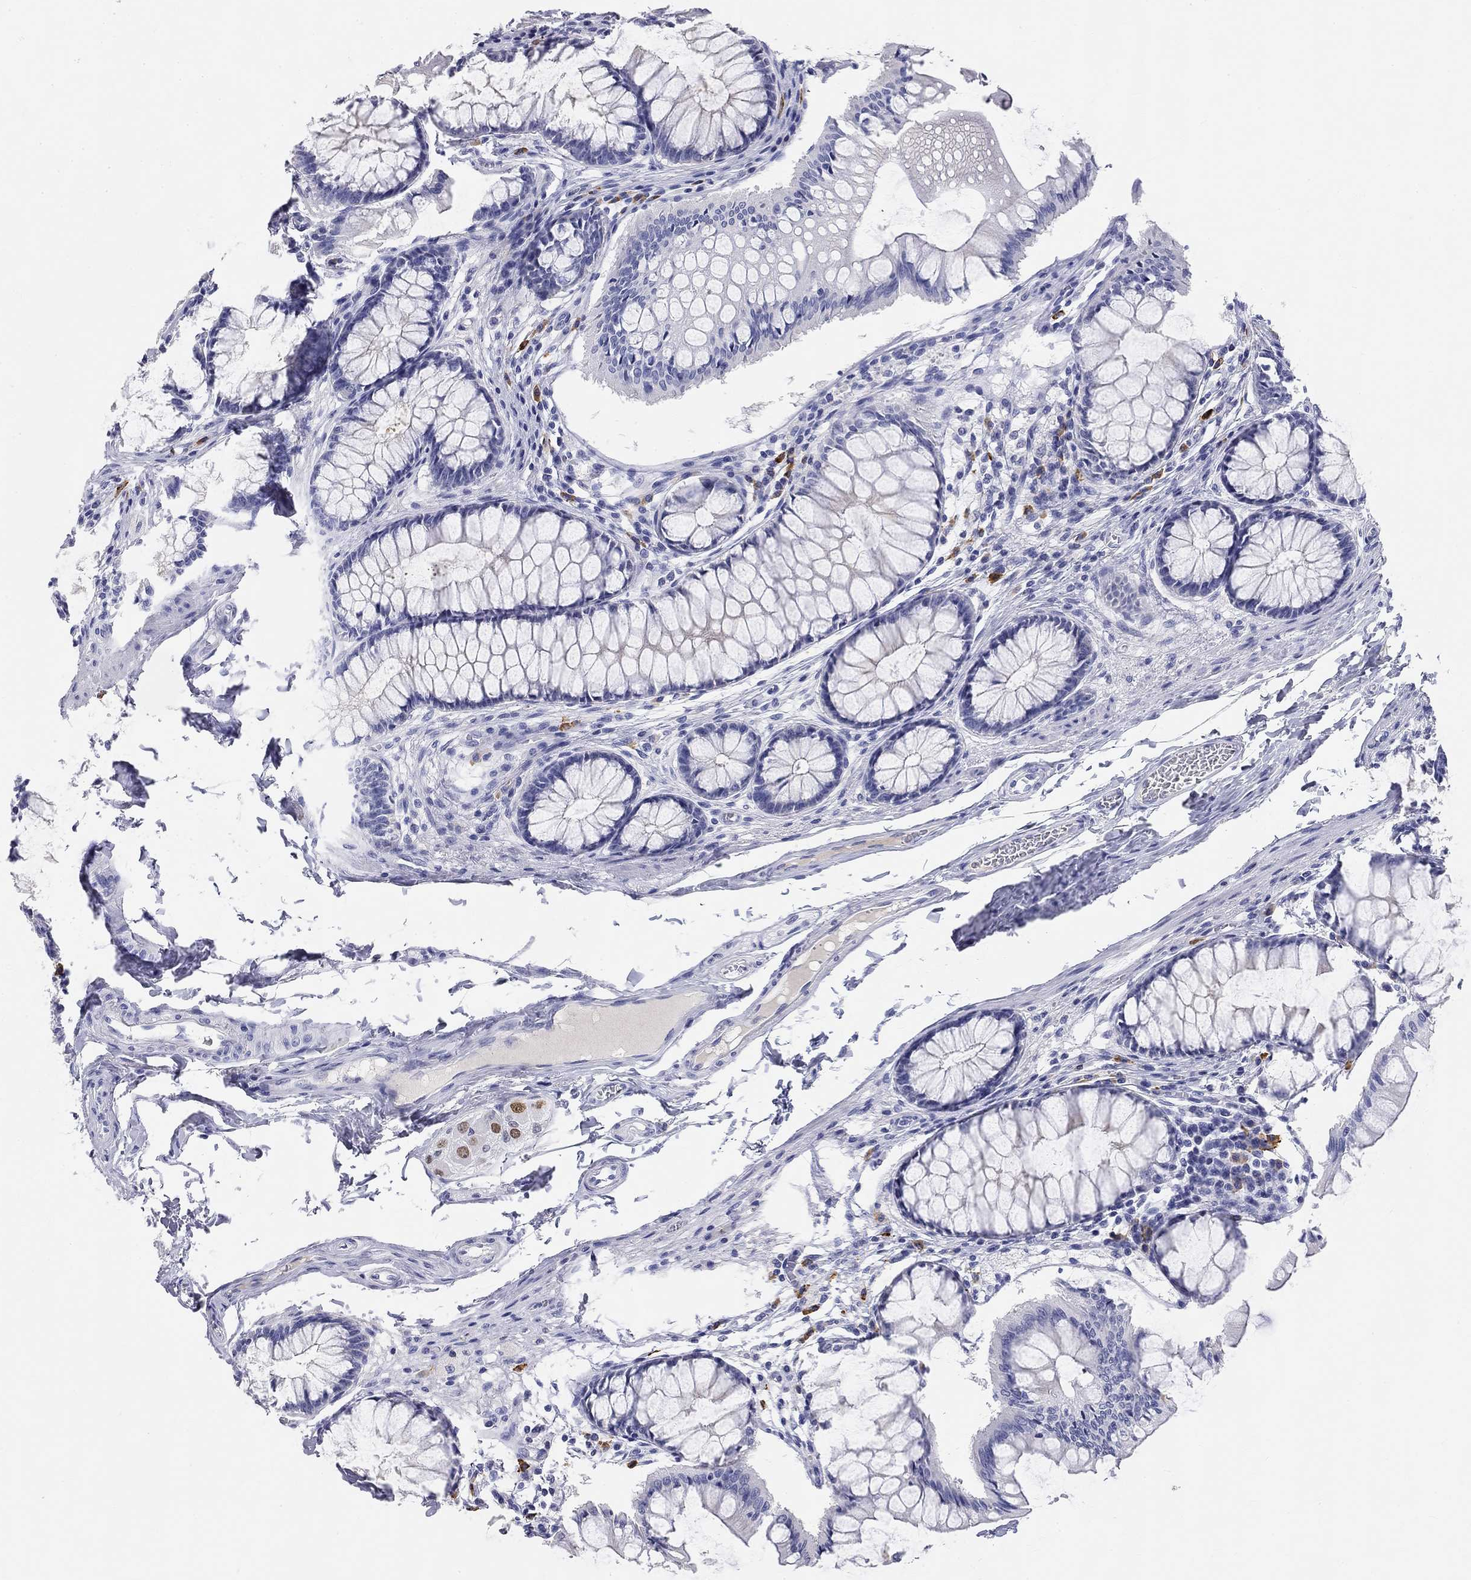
{"staining": {"intensity": "negative", "quantity": "none", "location": "none"}, "tissue": "colon", "cell_type": "Endothelial cells", "image_type": "normal", "snomed": [{"axis": "morphology", "description": "Normal tissue, NOS"}, {"axis": "topography", "description": "Colon"}], "caption": "Micrograph shows no significant protein positivity in endothelial cells of unremarkable colon.", "gene": "PHOX2B", "patient": {"sex": "female", "age": 65}}